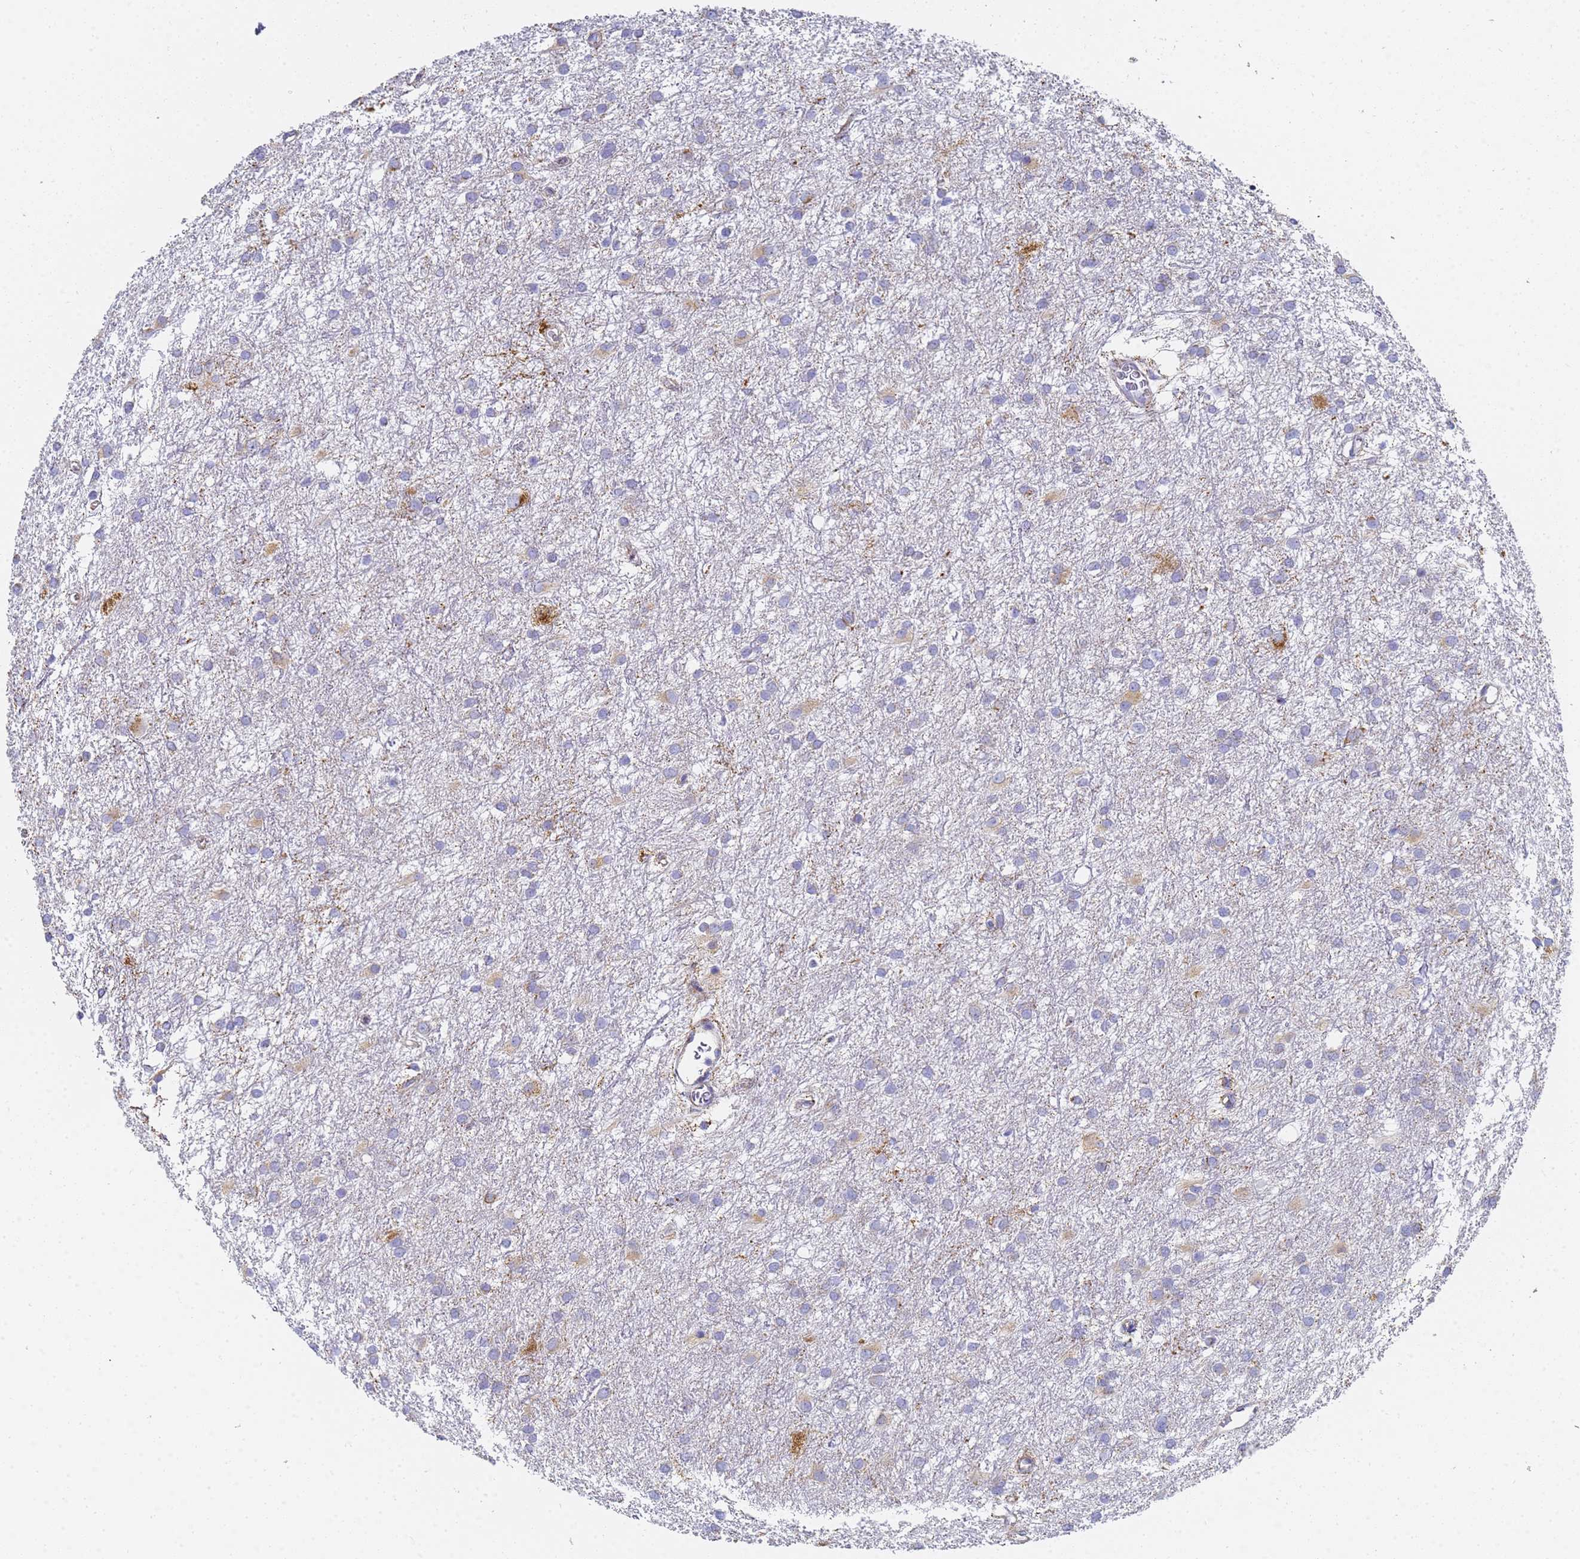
{"staining": {"intensity": "negative", "quantity": "none", "location": "none"}, "tissue": "glioma", "cell_type": "Tumor cells", "image_type": "cancer", "snomed": [{"axis": "morphology", "description": "Glioma, malignant, High grade"}, {"axis": "topography", "description": "Brain"}], "caption": "Immunohistochemical staining of human malignant glioma (high-grade) reveals no significant expression in tumor cells. (DAB immunohistochemistry, high magnification).", "gene": "CNIH4", "patient": {"sex": "female", "age": 50}}